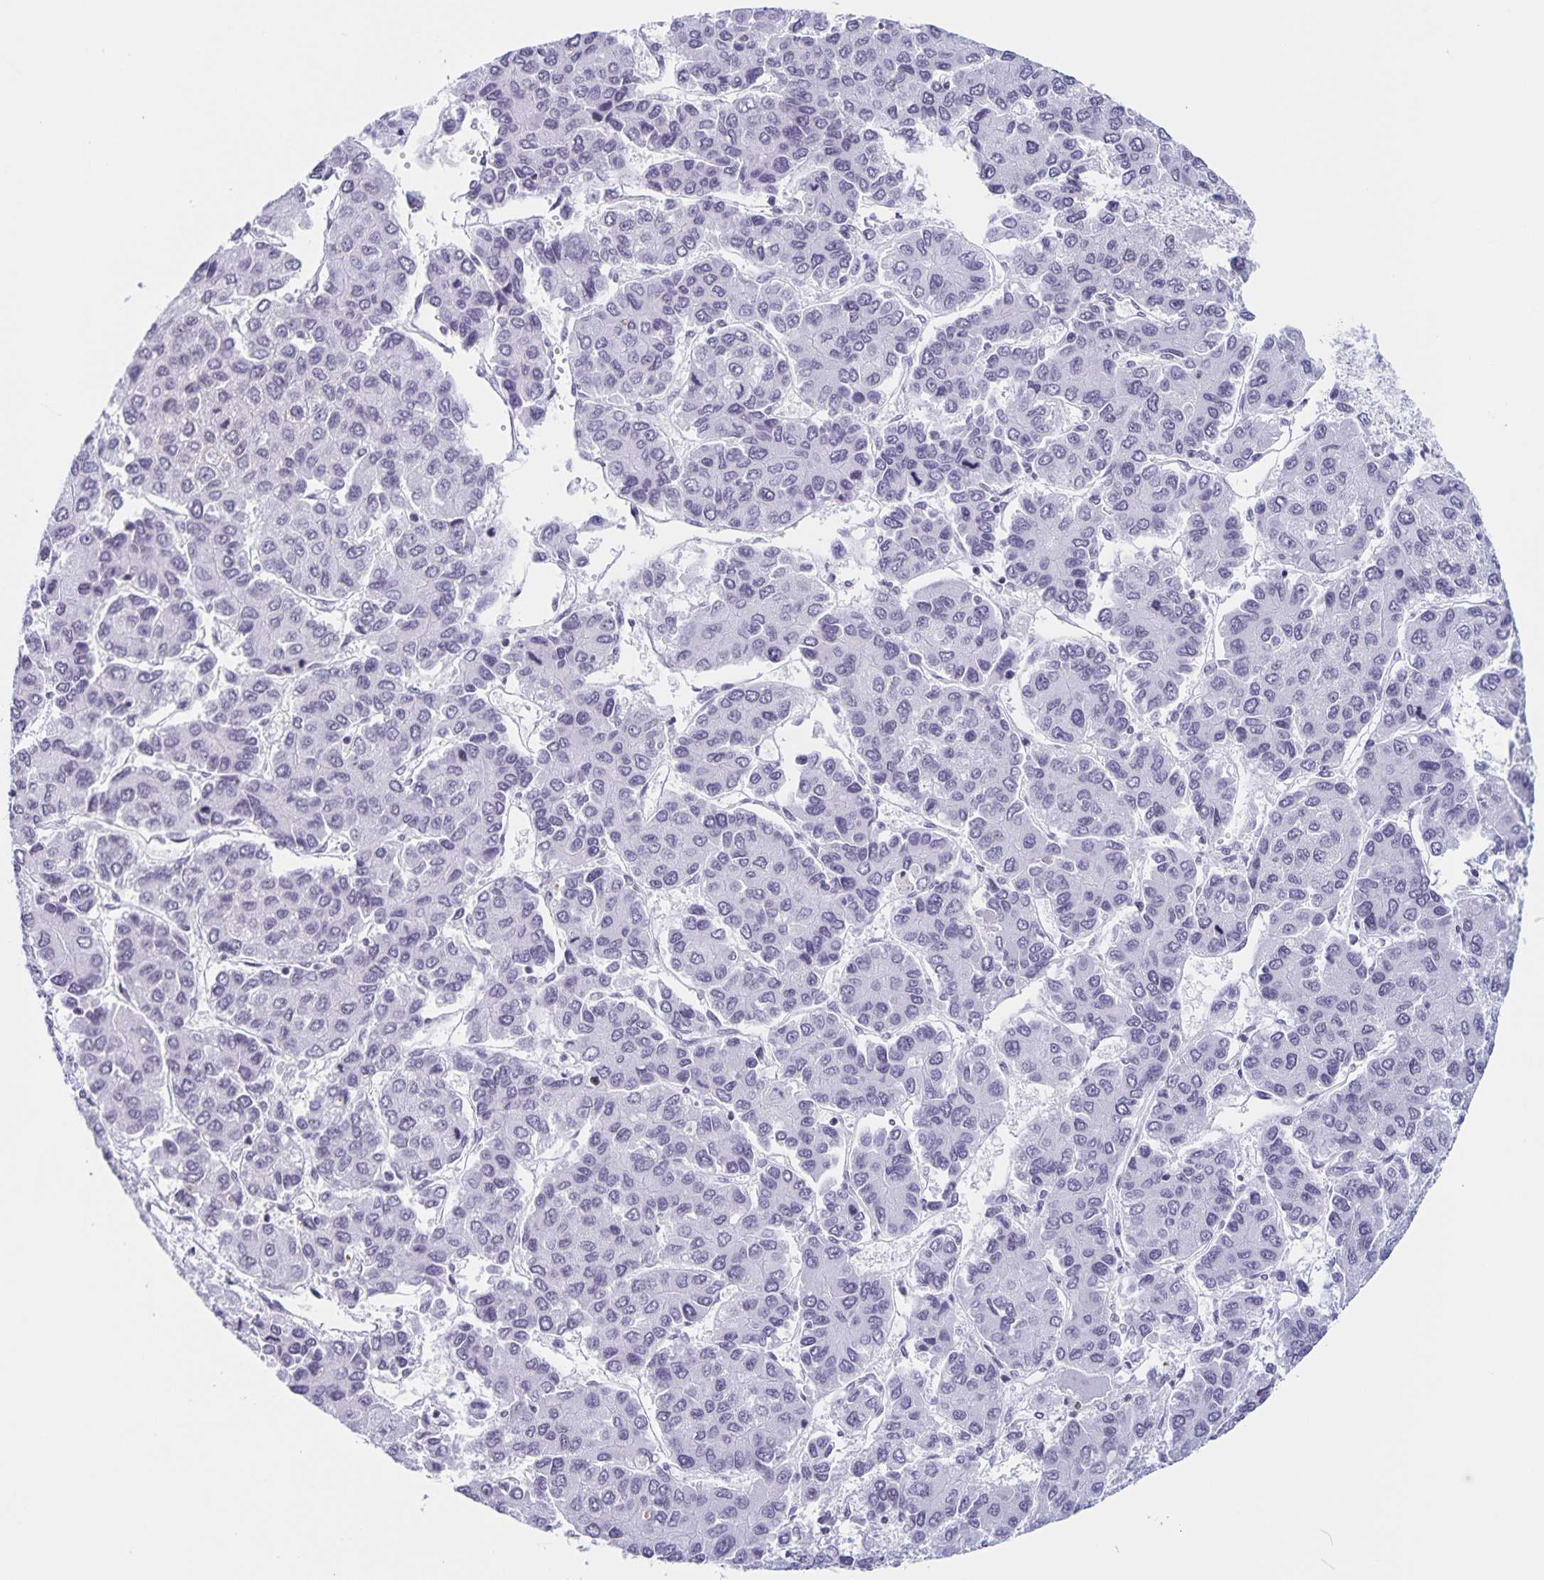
{"staining": {"intensity": "negative", "quantity": "none", "location": "none"}, "tissue": "liver cancer", "cell_type": "Tumor cells", "image_type": "cancer", "snomed": [{"axis": "morphology", "description": "Carcinoma, Hepatocellular, NOS"}, {"axis": "topography", "description": "Liver"}], "caption": "An IHC image of liver hepatocellular carcinoma is shown. There is no staining in tumor cells of liver hepatocellular carcinoma.", "gene": "LCE6A", "patient": {"sex": "female", "age": 66}}